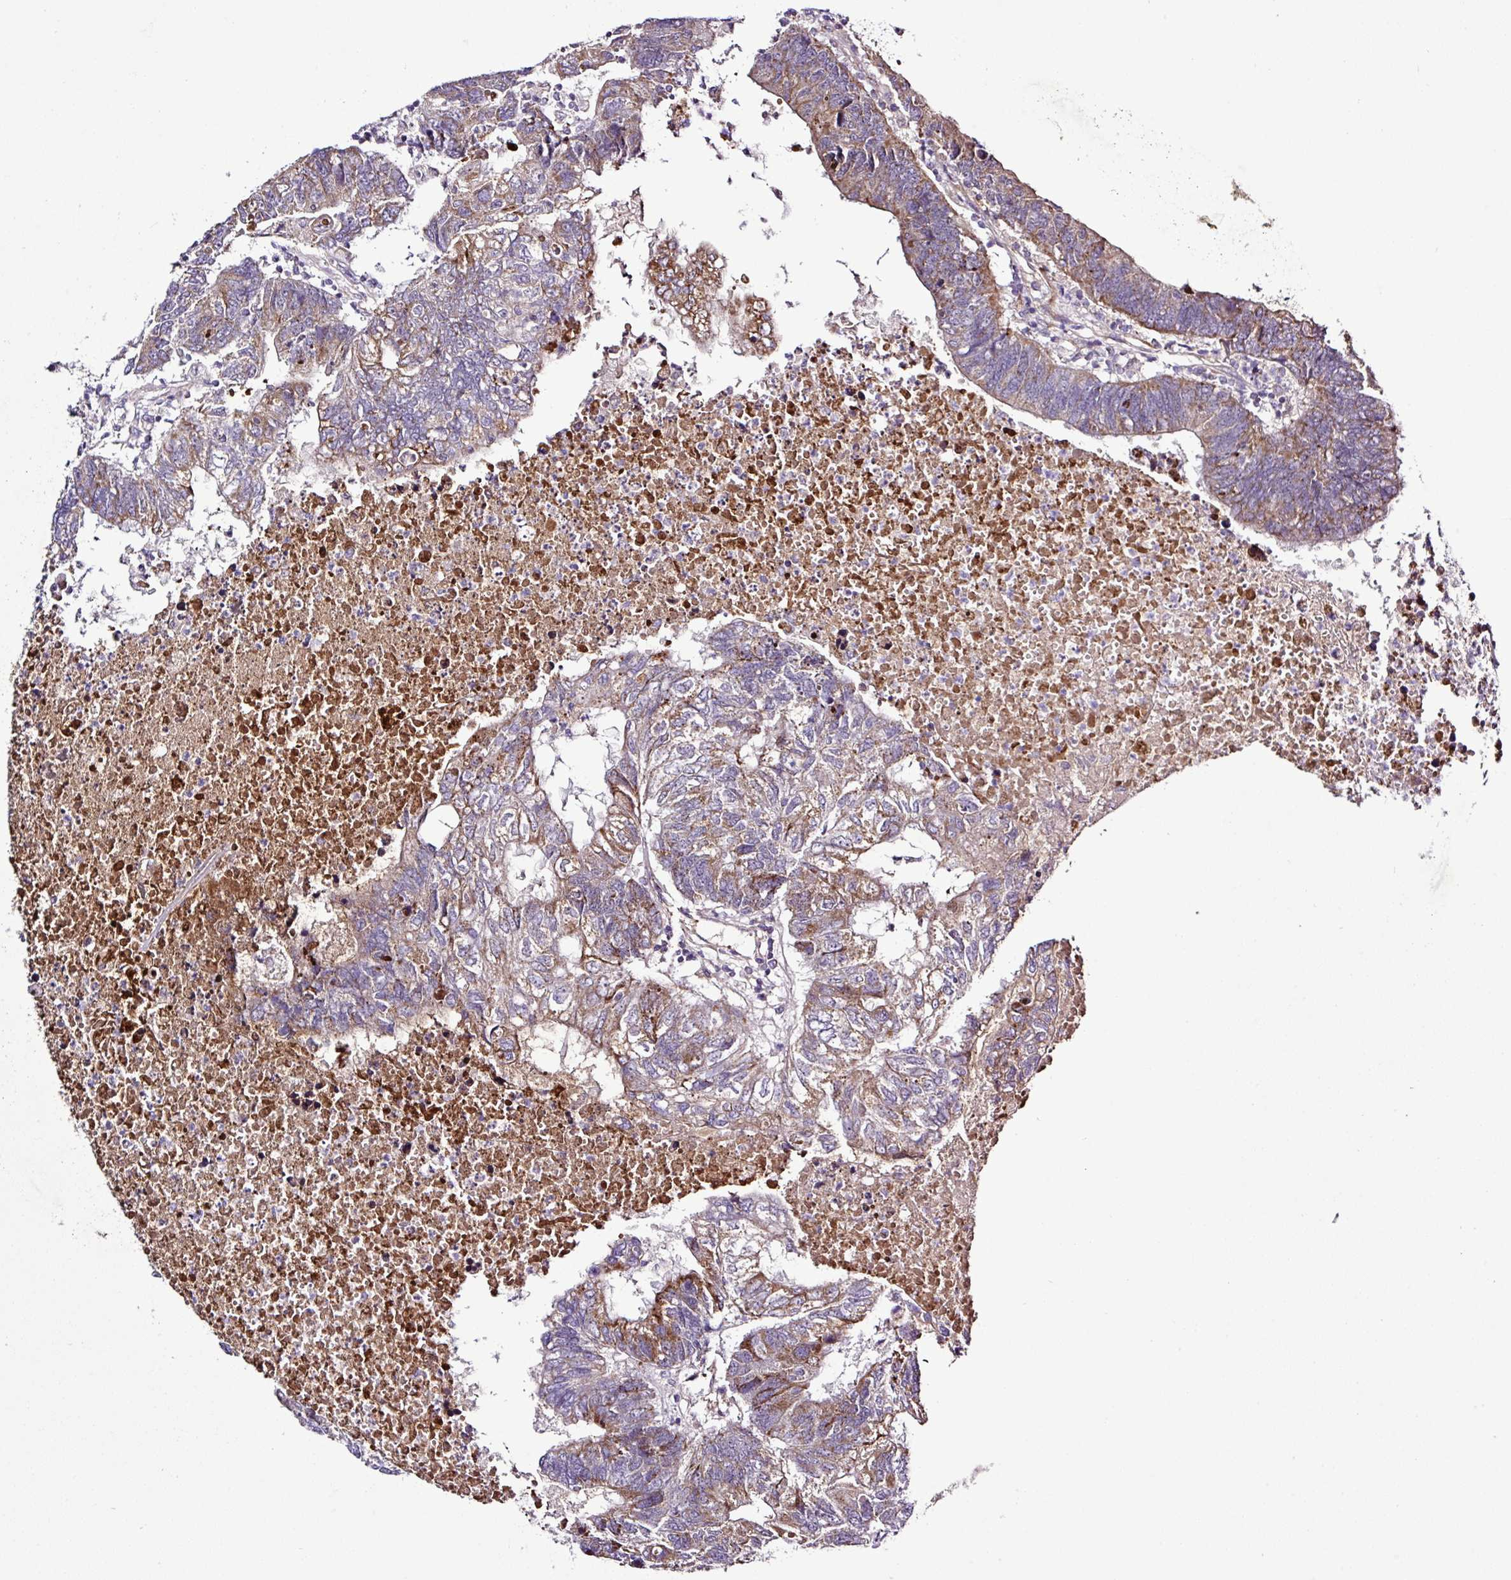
{"staining": {"intensity": "moderate", "quantity": "25%-75%", "location": "cytoplasmic/membranous"}, "tissue": "colorectal cancer", "cell_type": "Tumor cells", "image_type": "cancer", "snomed": [{"axis": "morphology", "description": "Adenocarcinoma, NOS"}, {"axis": "topography", "description": "Colon"}], "caption": "Colorectal cancer stained with DAB (3,3'-diaminobenzidine) immunohistochemistry exhibits medium levels of moderate cytoplasmic/membranous staining in about 25%-75% of tumor cells.", "gene": "CWH43", "patient": {"sex": "female", "age": 48}}